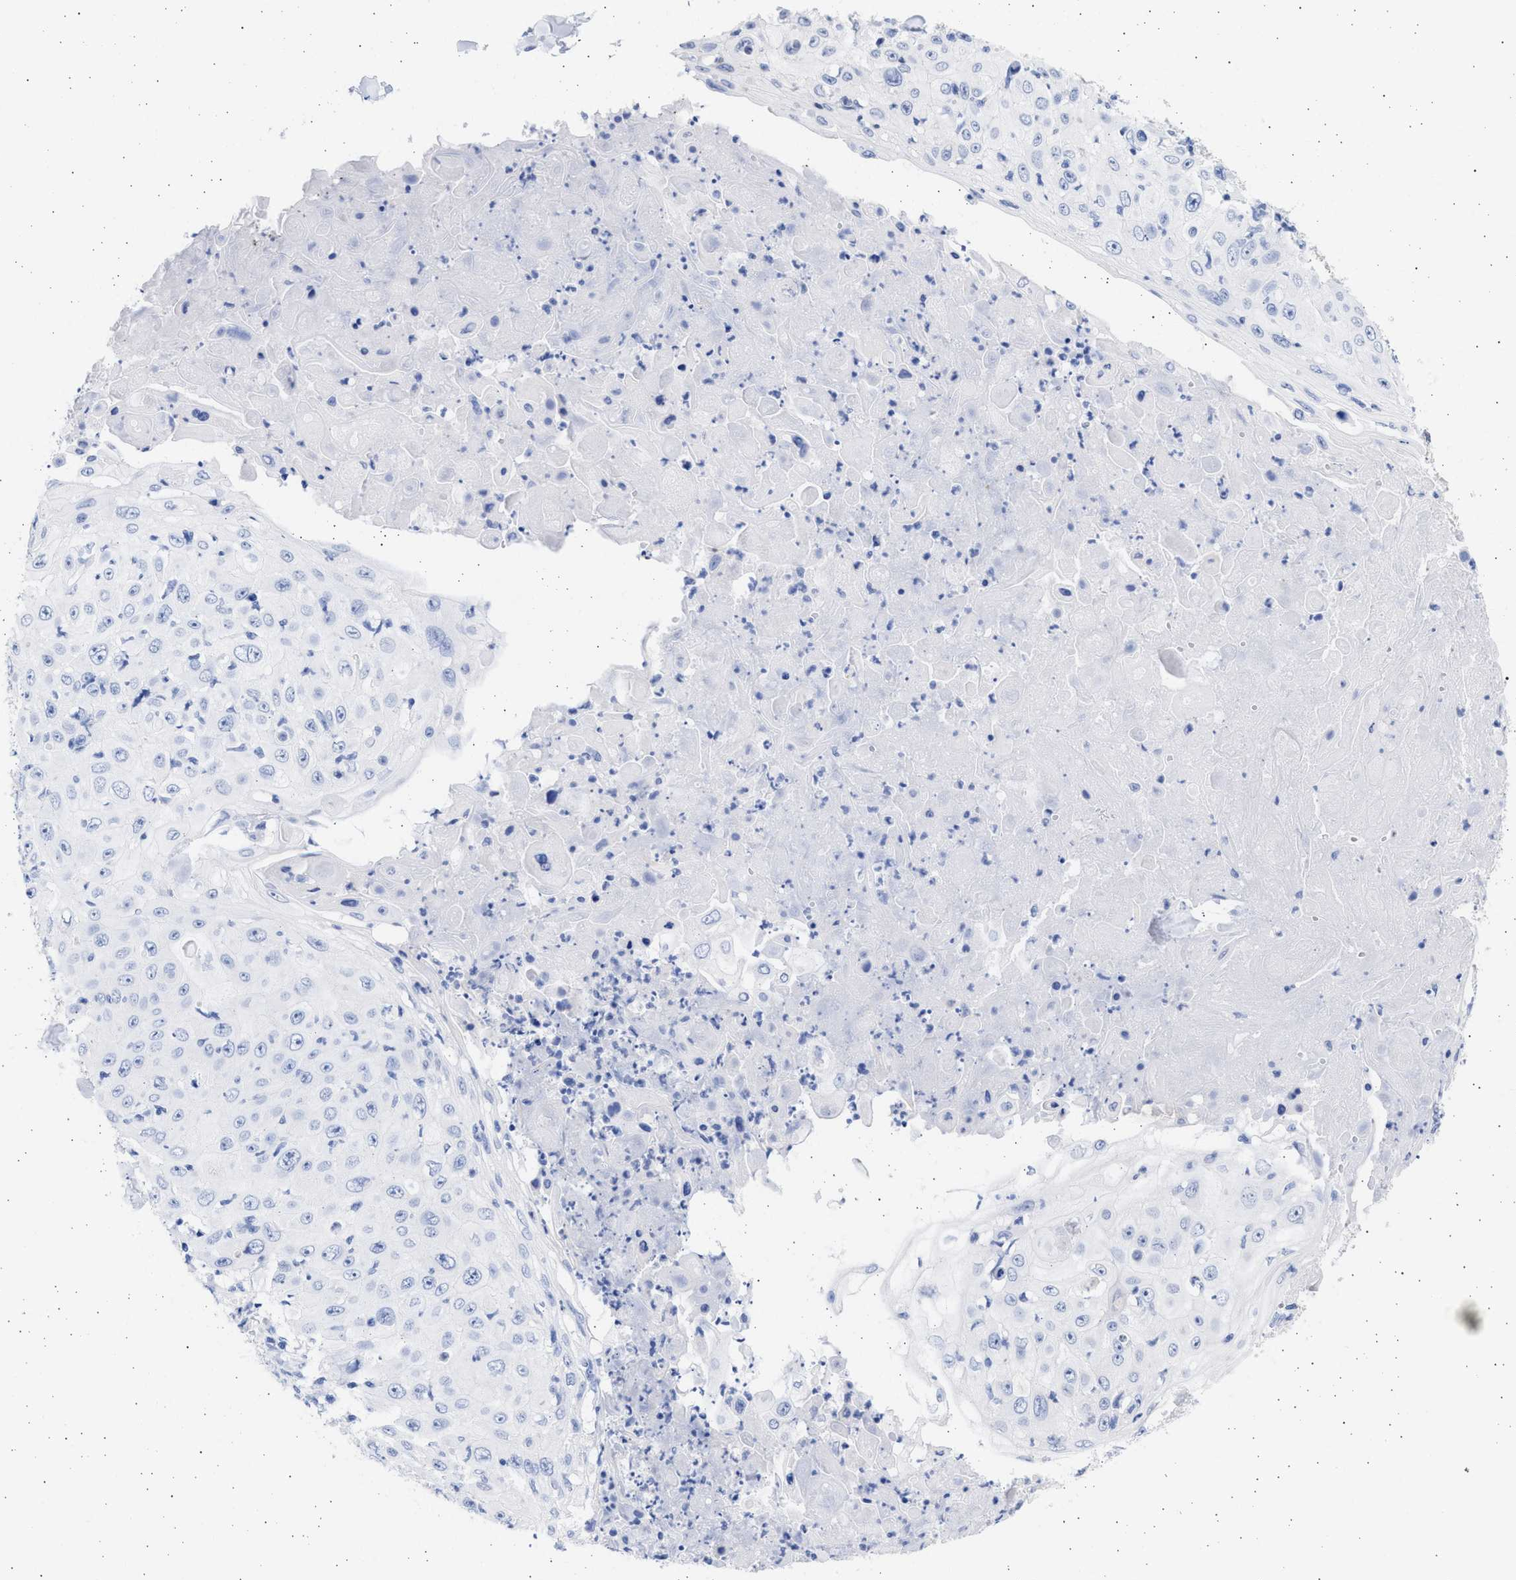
{"staining": {"intensity": "negative", "quantity": "none", "location": "none"}, "tissue": "skin cancer", "cell_type": "Tumor cells", "image_type": "cancer", "snomed": [{"axis": "morphology", "description": "Squamous cell carcinoma, NOS"}, {"axis": "topography", "description": "Skin"}], "caption": "This is an immunohistochemistry (IHC) image of human skin cancer. There is no expression in tumor cells.", "gene": "ALDOC", "patient": {"sex": "male", "age": 86}}